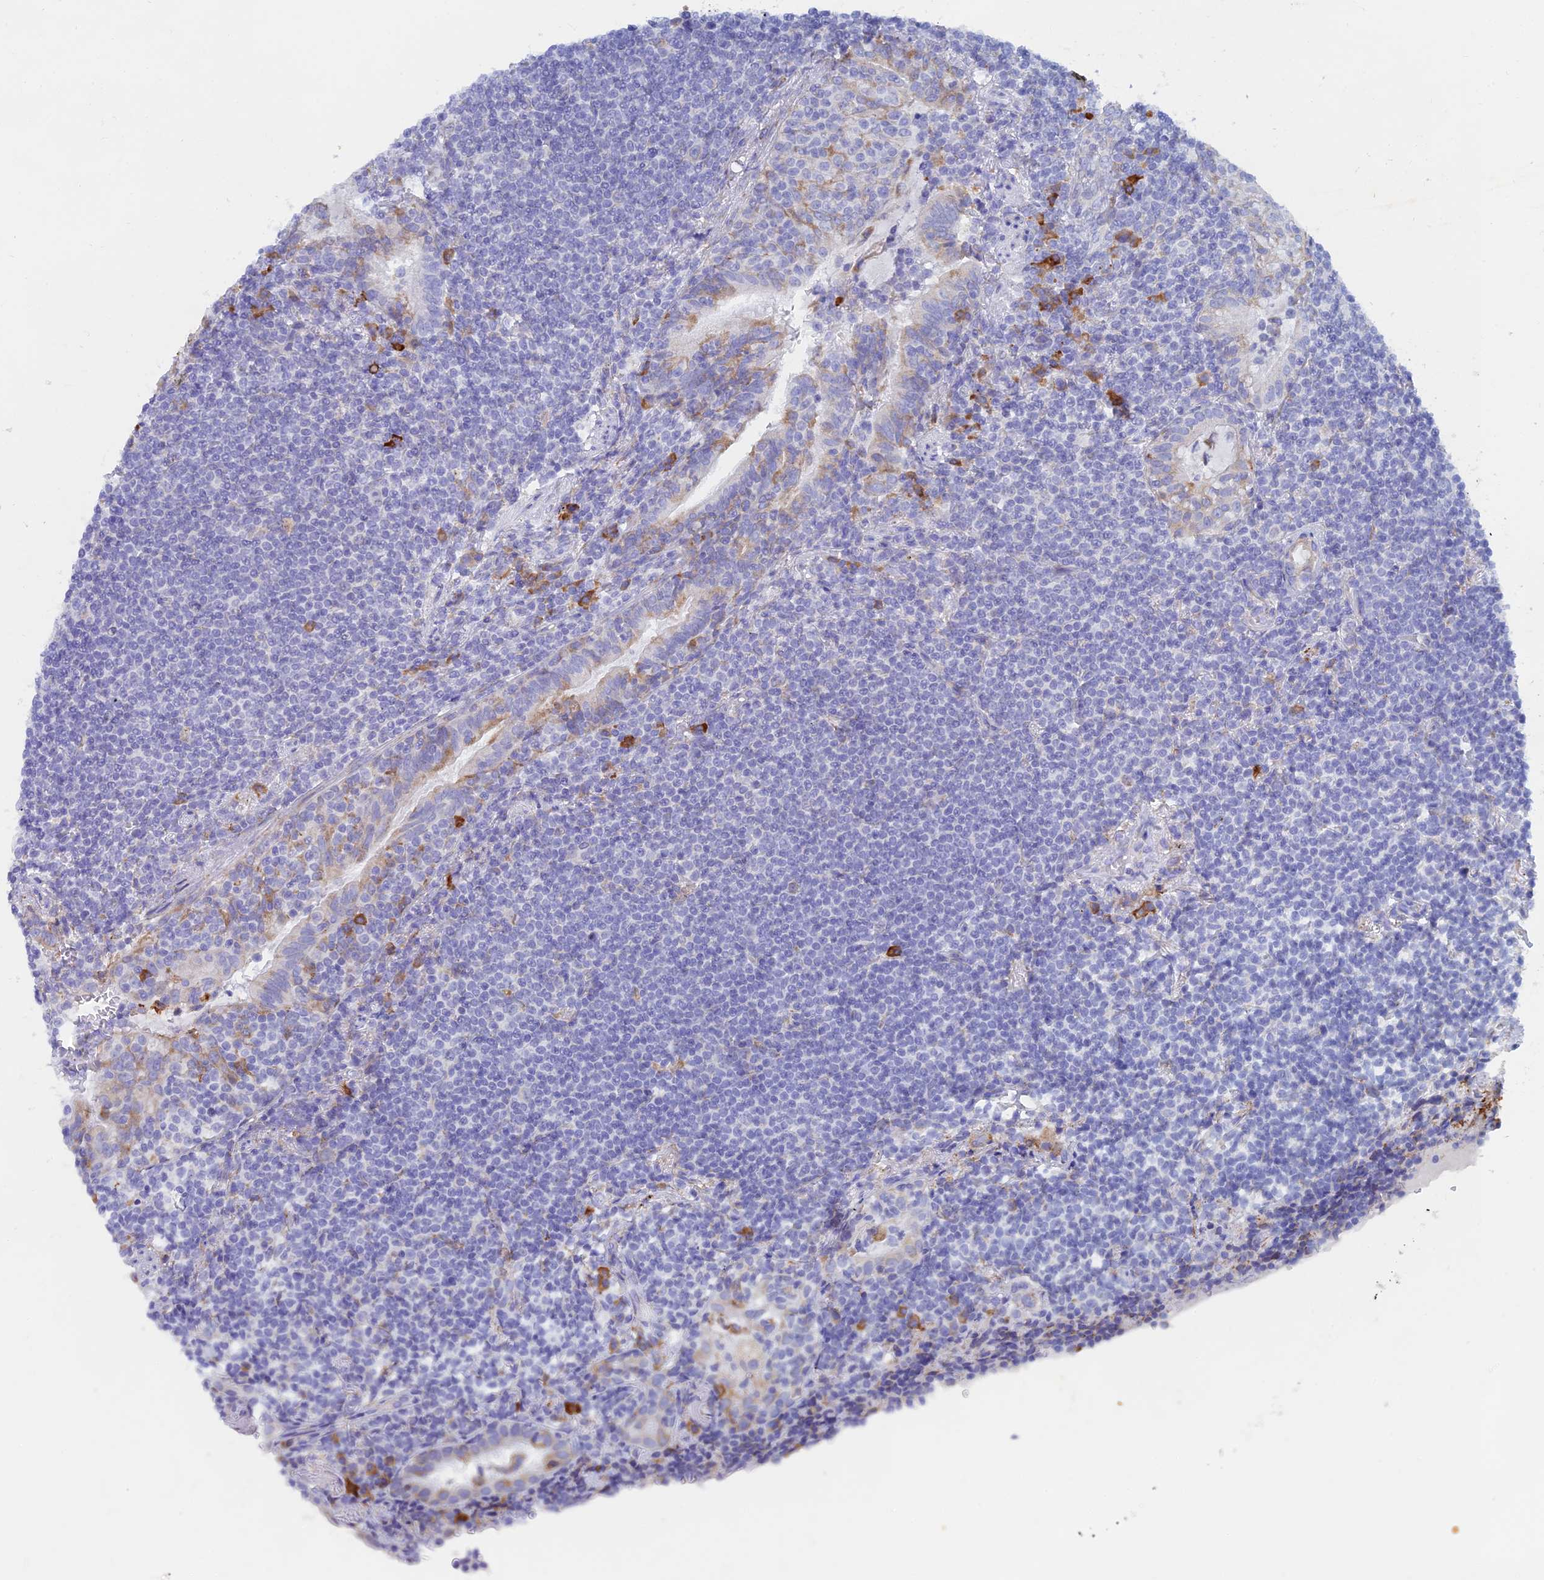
{"staining": {"intensity": "negative", "quantity": "none", "location": "none"}, "tissue": "lymphoma", "cell_type": "Tumor cells", "image_type": "cancer", "snomed": [{"axis": "morphology", "description": "Malignant lymphoma, non-Hodgkin's type, Low grade"}, {"axis": "topography", "description": "Lung"}], "caption": "Low-grade malignant lymphoma, non-Hodgkin's type was stained to show a protein in brown. There is no significant staining in tumor cells.", "gene": "WDR35", "patient": {"sex": "female", "age": 71}}